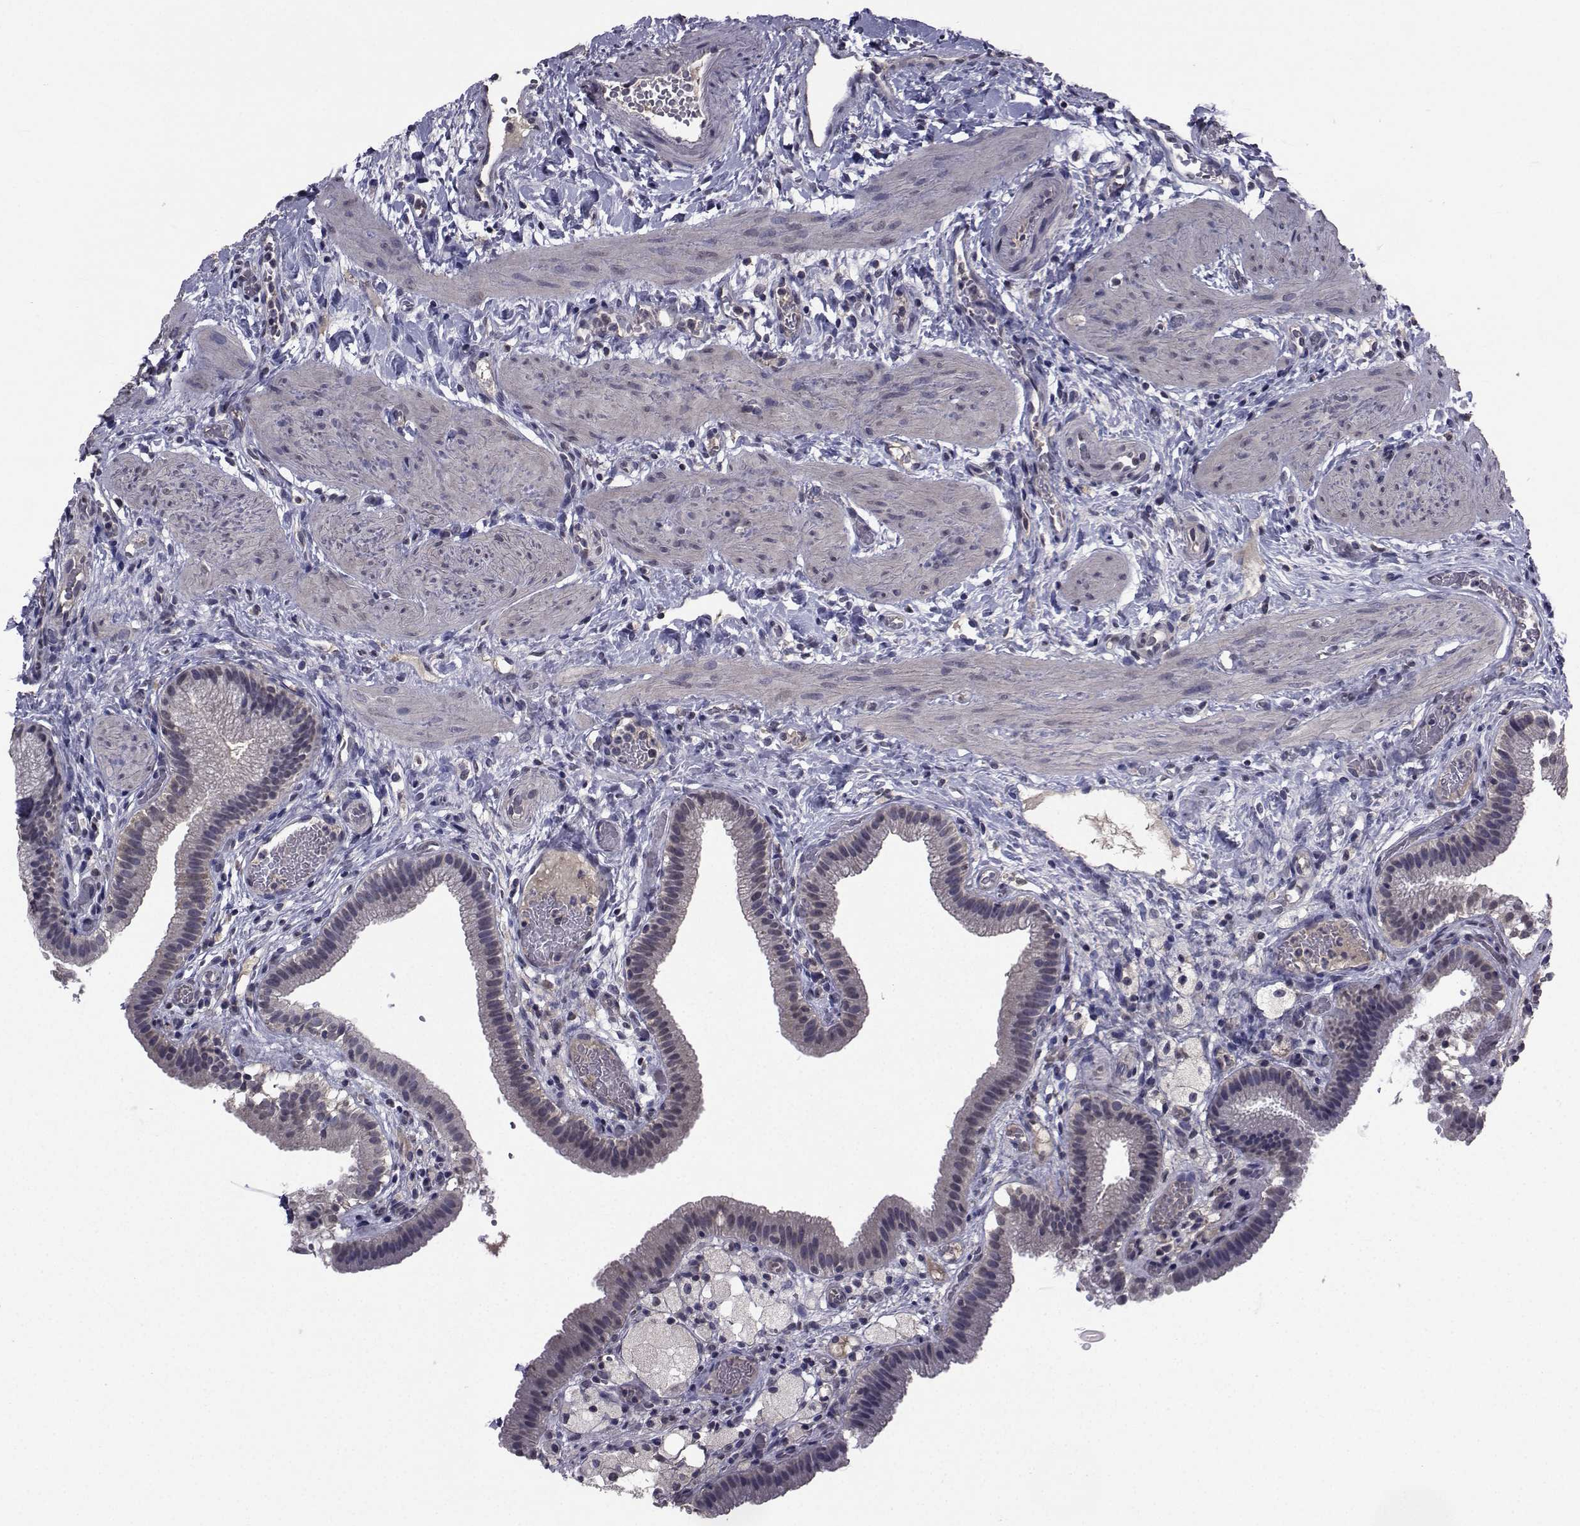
{"staining": {"intensity": "moderate", "quantity": "<25%", "location": "cytoplasmic/membranous"}, "tissue": "gallbladder", "cell_type": "Glandular cells", "image_type": "normal", "snomed": [{"axis": "morphology", "description": "Normal tissue, NOS"}, {"axis": "topography", "description": "Gallbladder"}], "caption": "Moderate cytoplasmic/membranous expression is identified in approximately <25% of glandular cells in normal gallbladder. Nuclei are stained in blue.", "gene": "CYP2S1", "patient": {"sex": "female", "age": 24}}